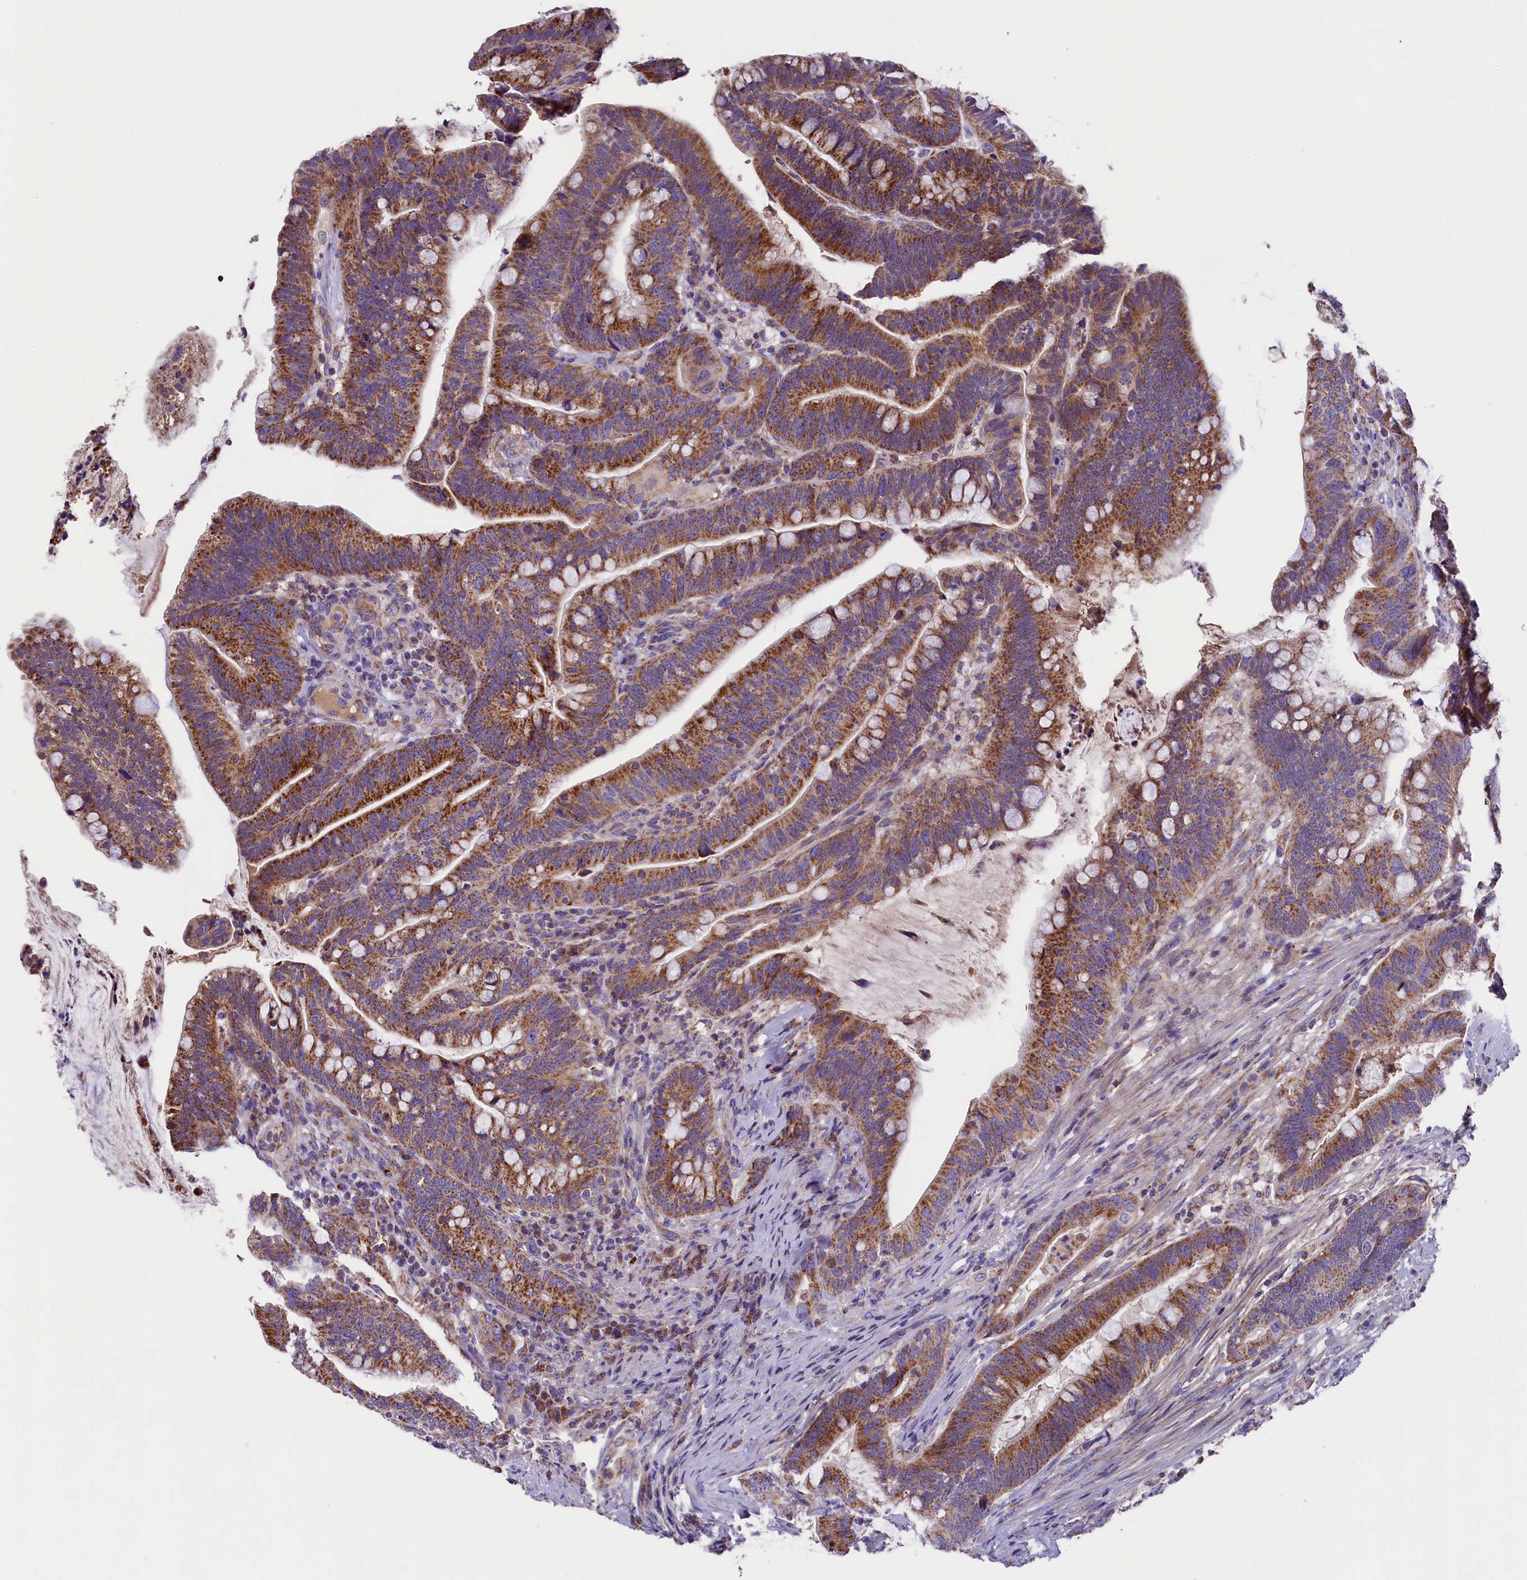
{"staining": {"intensity": "strong", "quantity": ">75%", "location": "cytoplasmic/membranous"}, "tissue": "colorectal cancer", "cell_type": "Tumor cells", "image_type": "cancer", "snomed": [{"axis": "morphology", "description": "Adenocarcinoma, NOS"}, {"axis": "topography", "description": "Colon"}], "caption": "Adenocarcinoma (colorectal) stained with a brown dye exhibits strong cytoplasmic/membranous positive staining in about >75% of tumor cells.", "gene": "PMPCB", "patient": {"sex": "female", "age": 66}}